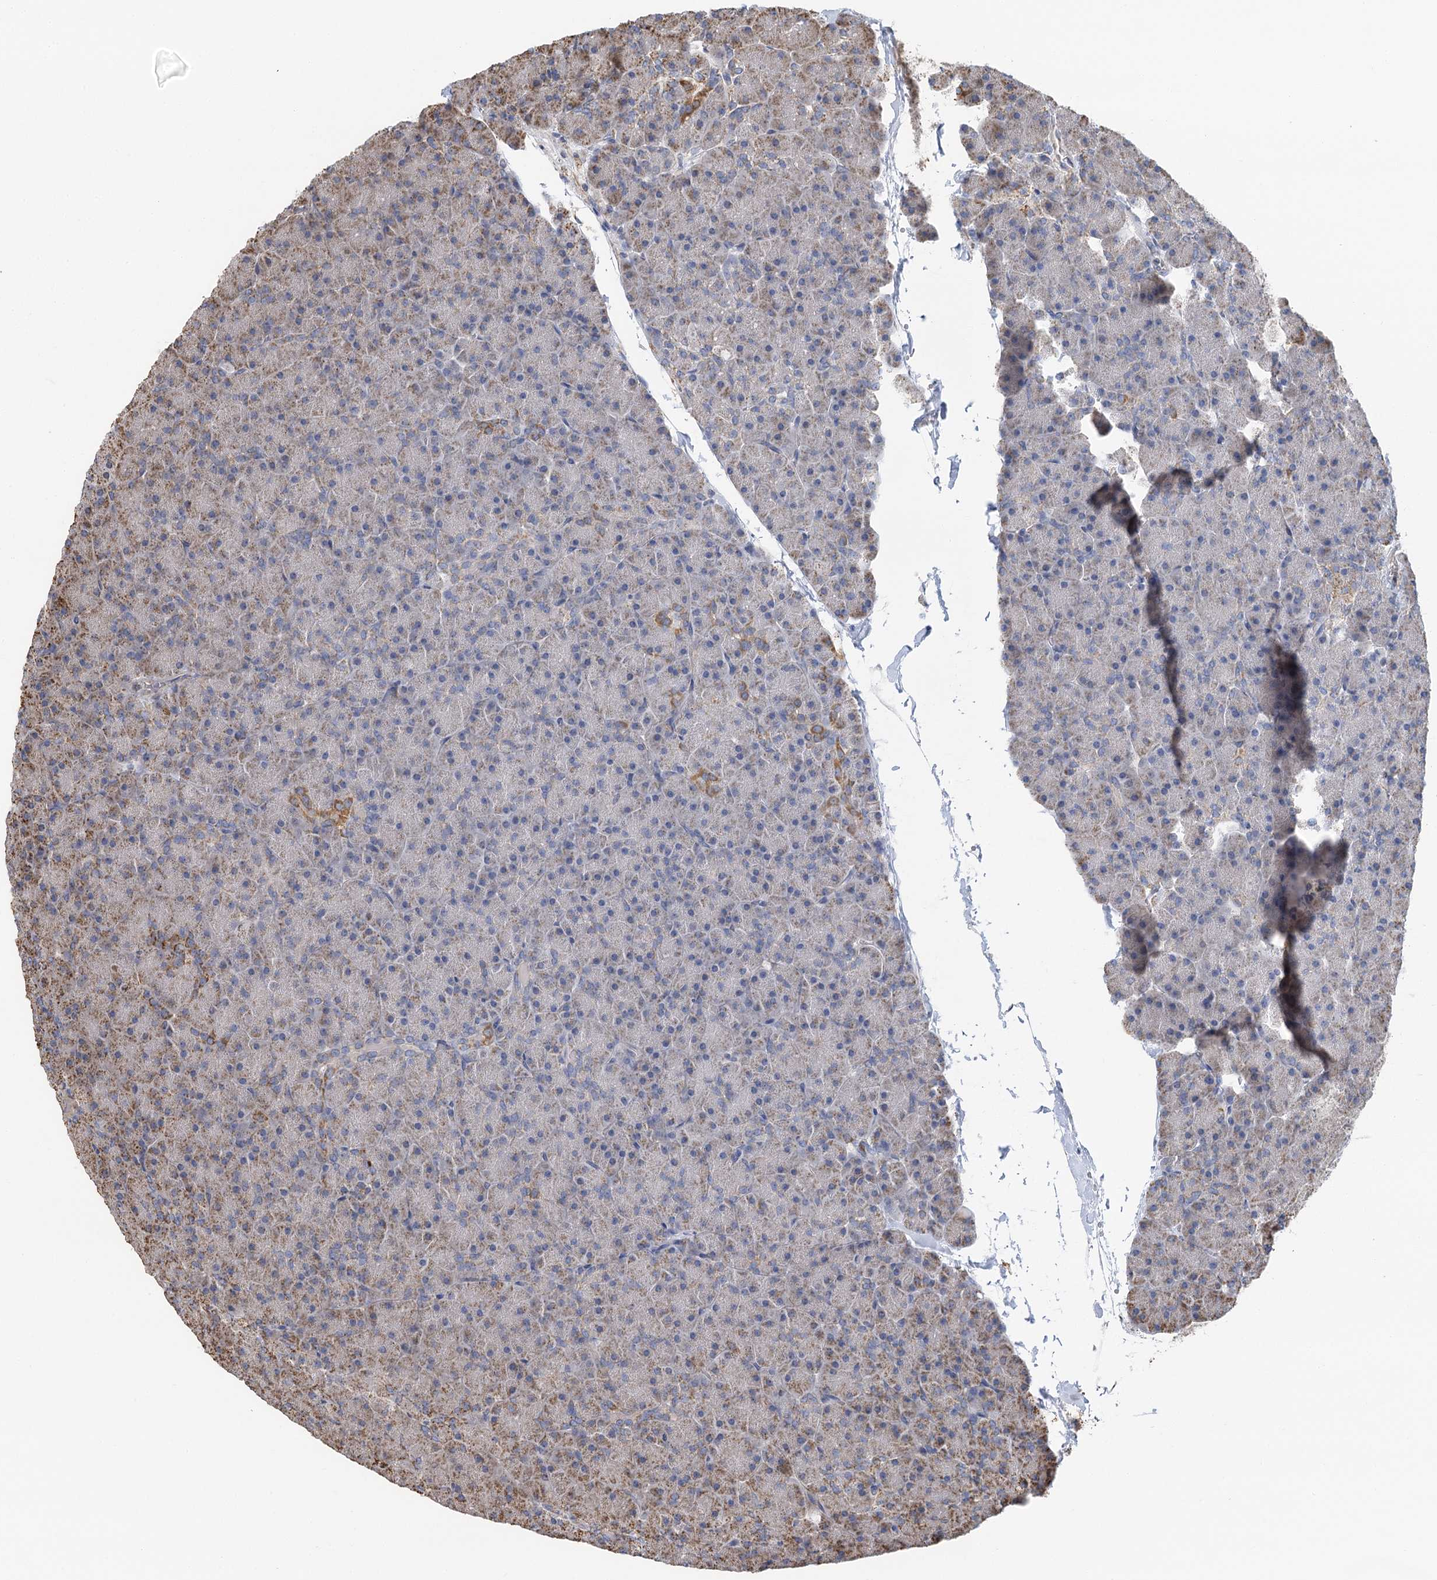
{"staining": {"intensity": "moderate", "quantity": "<25%", "location": "cytoplasmic/membranous"}, "tissue": "pancreas", "cell_type": "Exocrine glandular cells", "image_type": "normal", "snomed": [{"axis": "morphology", "description": "Normal tissue, NOS"}, {"axis": "topography", "description": "Pancreas"}], "caption": "IHC image of benign pancreas: pancreas stained using IHC demonstrates low levels of moderate protein expression localized specifically in the cytoplasmic/membranous of exocrine glandular cells, appearing as a cytoplasmic/membranous brown color.", "gene": "IL11RA", "patient": {"sex": "male", "age": 36}}